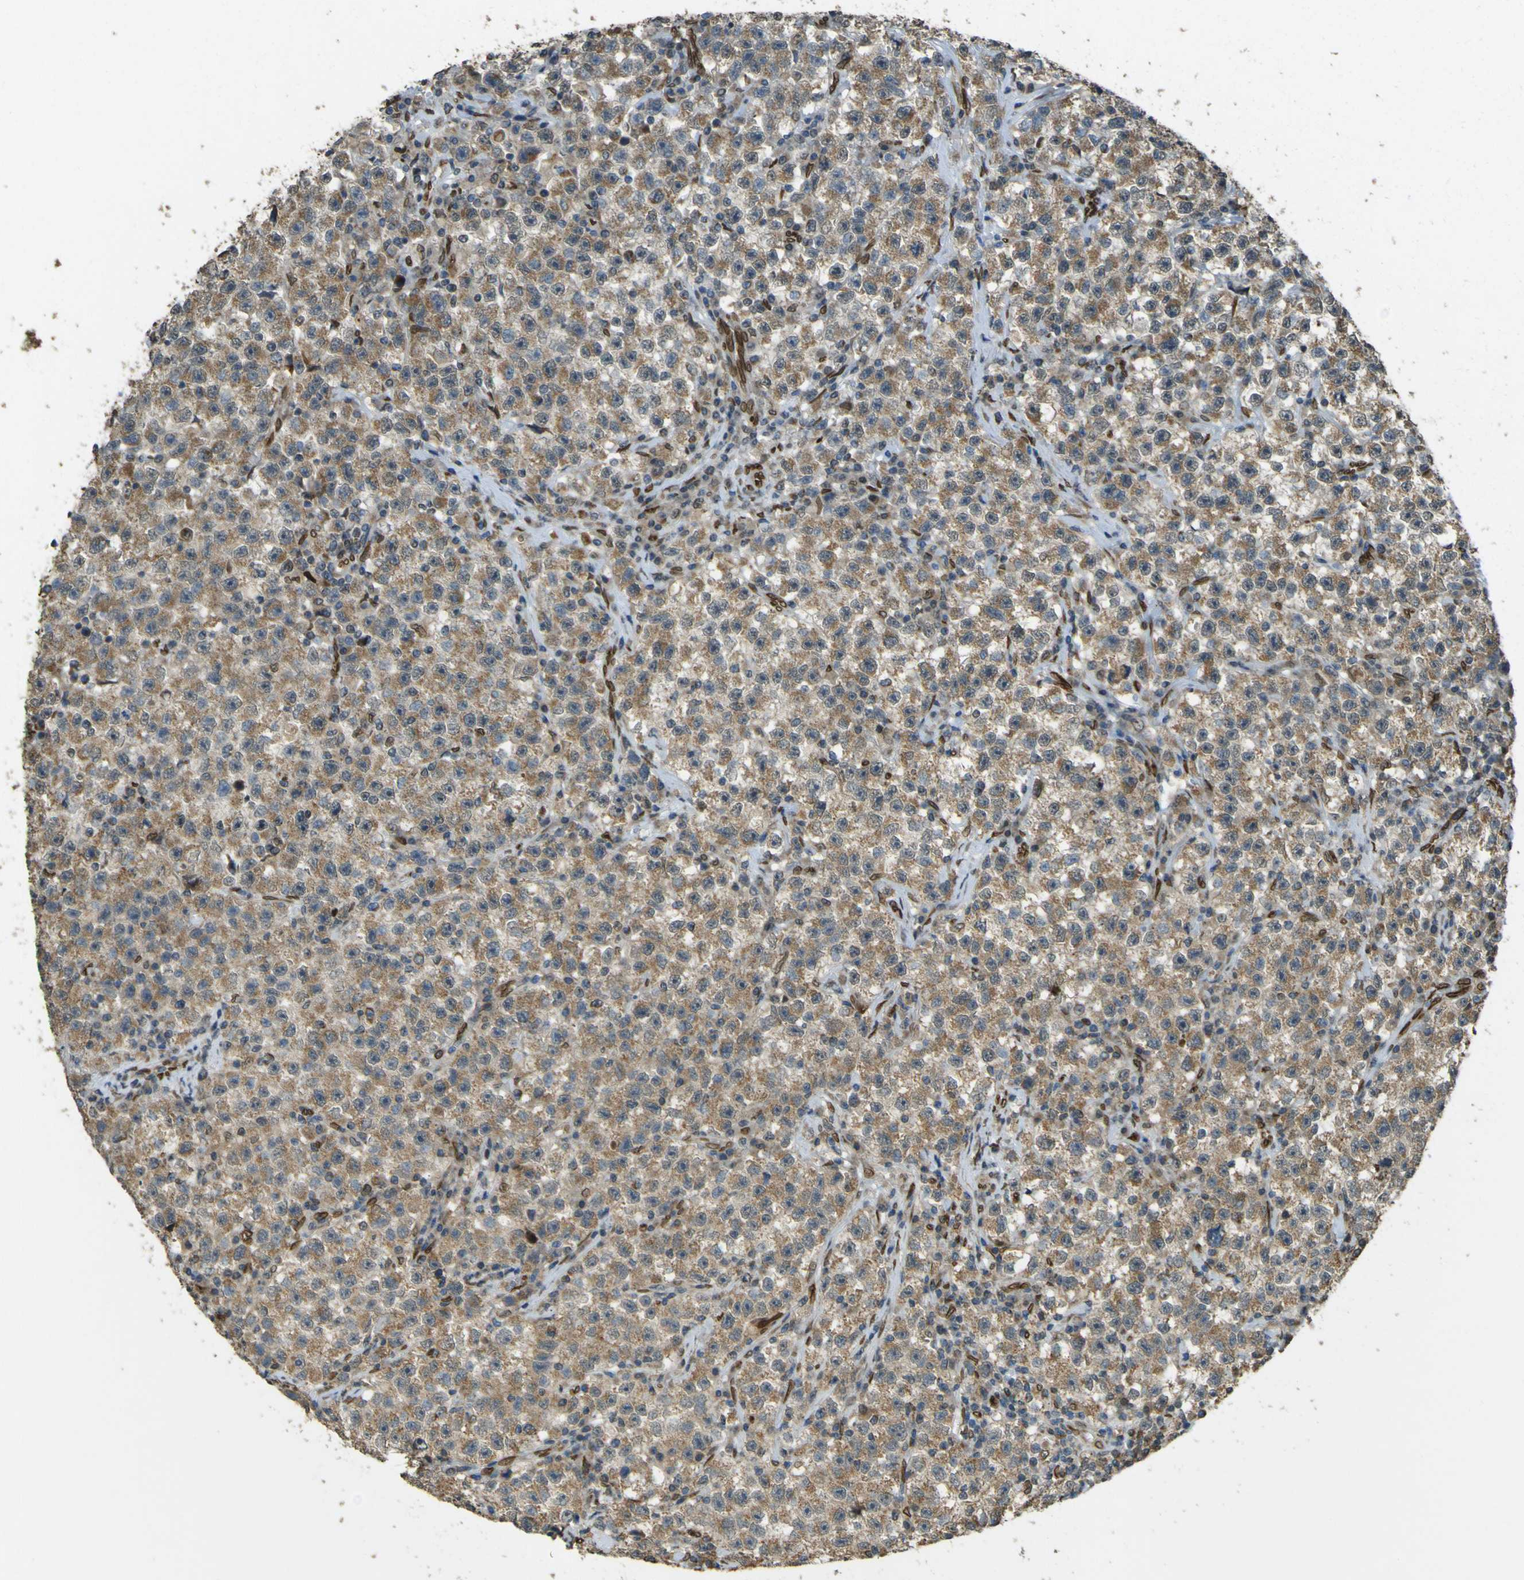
{"staining": {"intensity": "moderate", "quantity": ">75%", "location": "cytoplasmic/membranous"}, "tissue": "testis cancer", "cell_type": "Tumor cells", "image_type": "cancer", "snomed": [{"axis": "morphology", "description": "Seminoma, NOS"}, {"axis": "topography", "description": "Testis"}], "caption": "This micrograph demonstrates immunohistochemistry staining of human testis cancer (seminoma), with medium moderate cytoplasmic/membranous positivity in approximately >75% of tumor cells.", "gene": "GALNT1", "patient": {"sex": "male", "age": 22}}